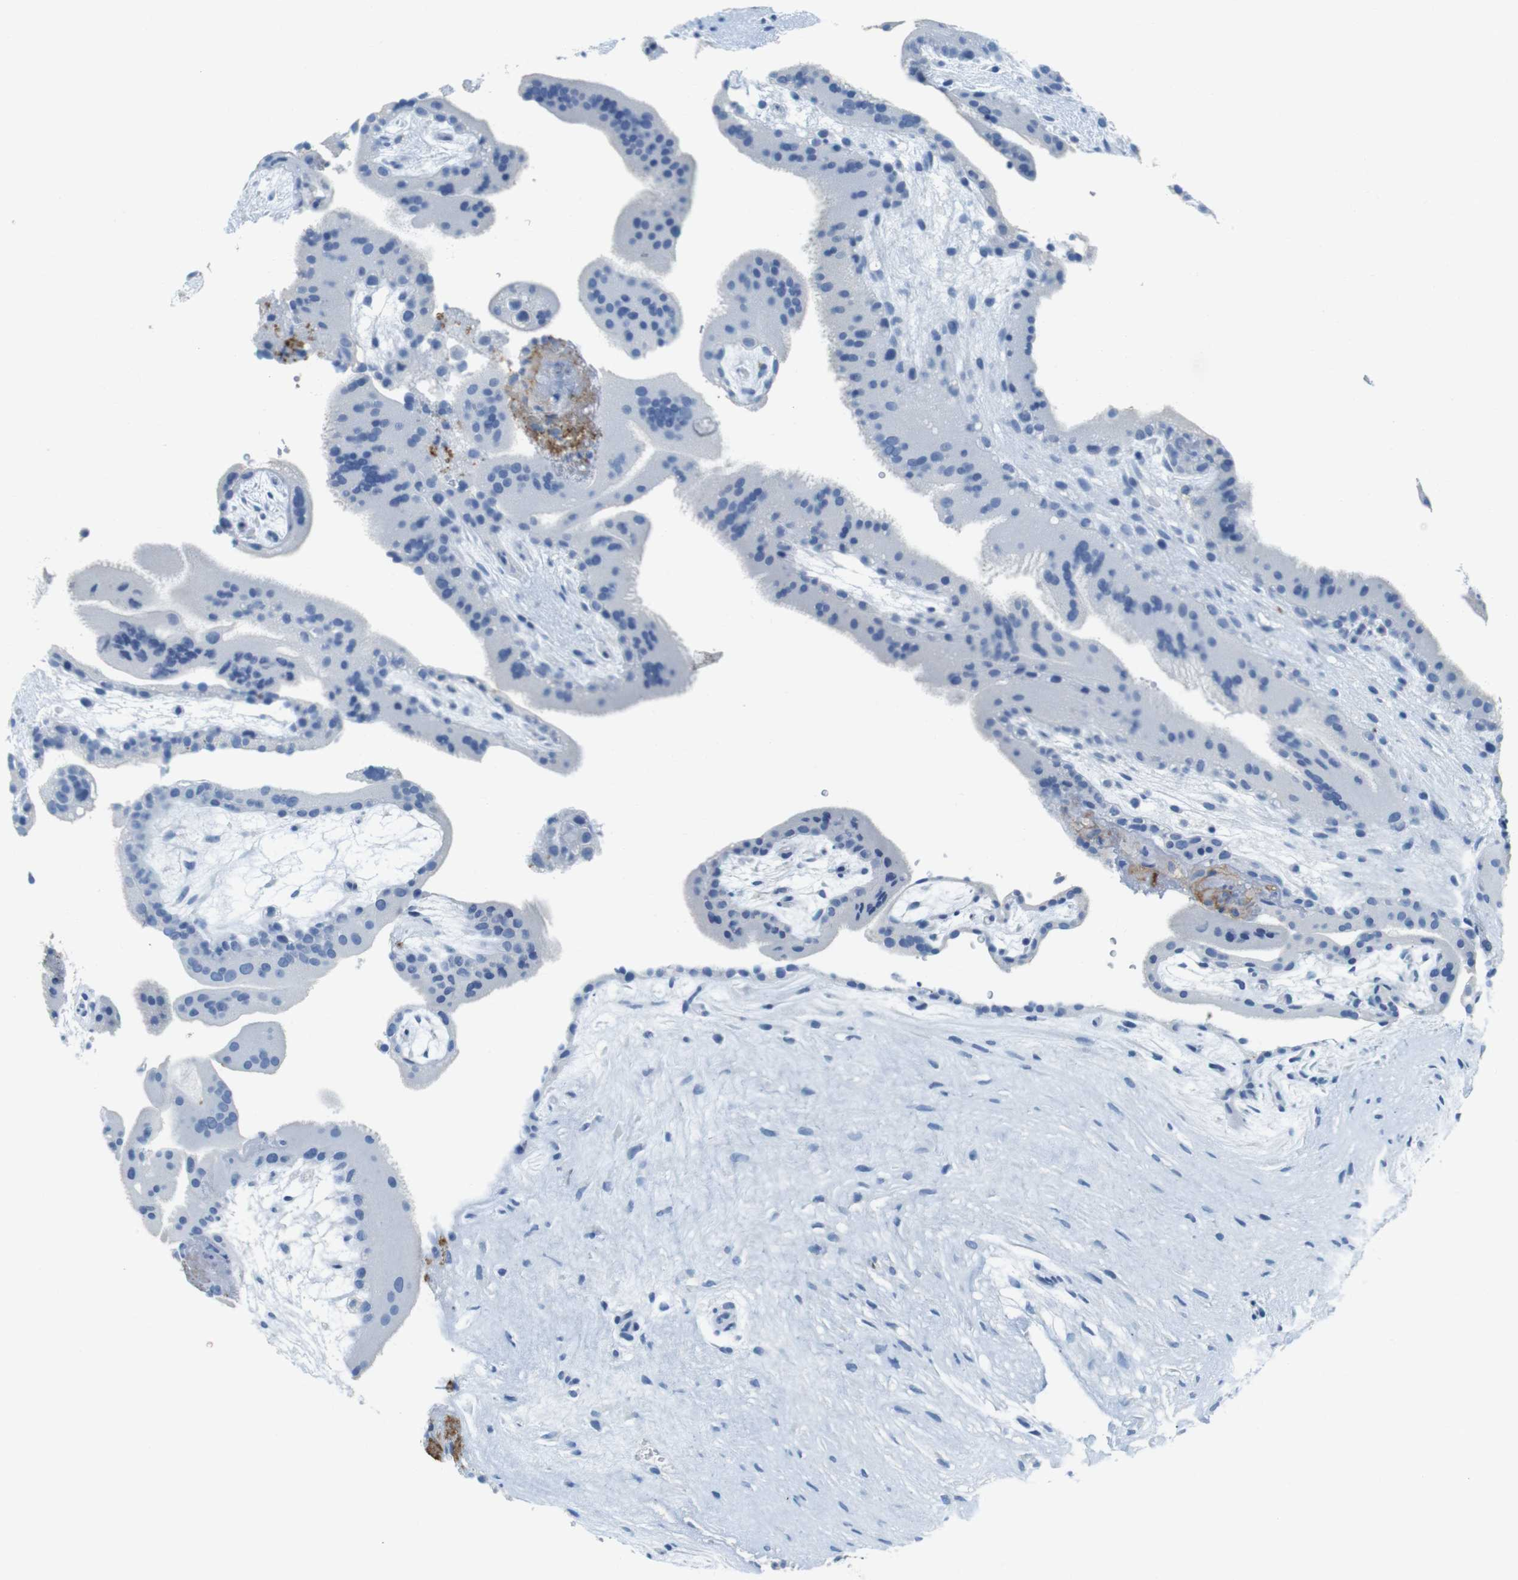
{"staining": {"intensity": "negative", "quantity": "none", "location": "none"}, "tissue": "placenta", "cell_type": "Trophoblastic cells", "image_type": "normal", "snomed": [{"axis": "morphology", "description": "Normal tissue, NOS"}, {"axis": "topography", "description": "Placenta"}], "caption": "Placenta was stained to show a protein in brown. There is no significant staining in trophoblastic cells.", "gene": "LAT", "patient": {"sex": "female", "age": 19}}